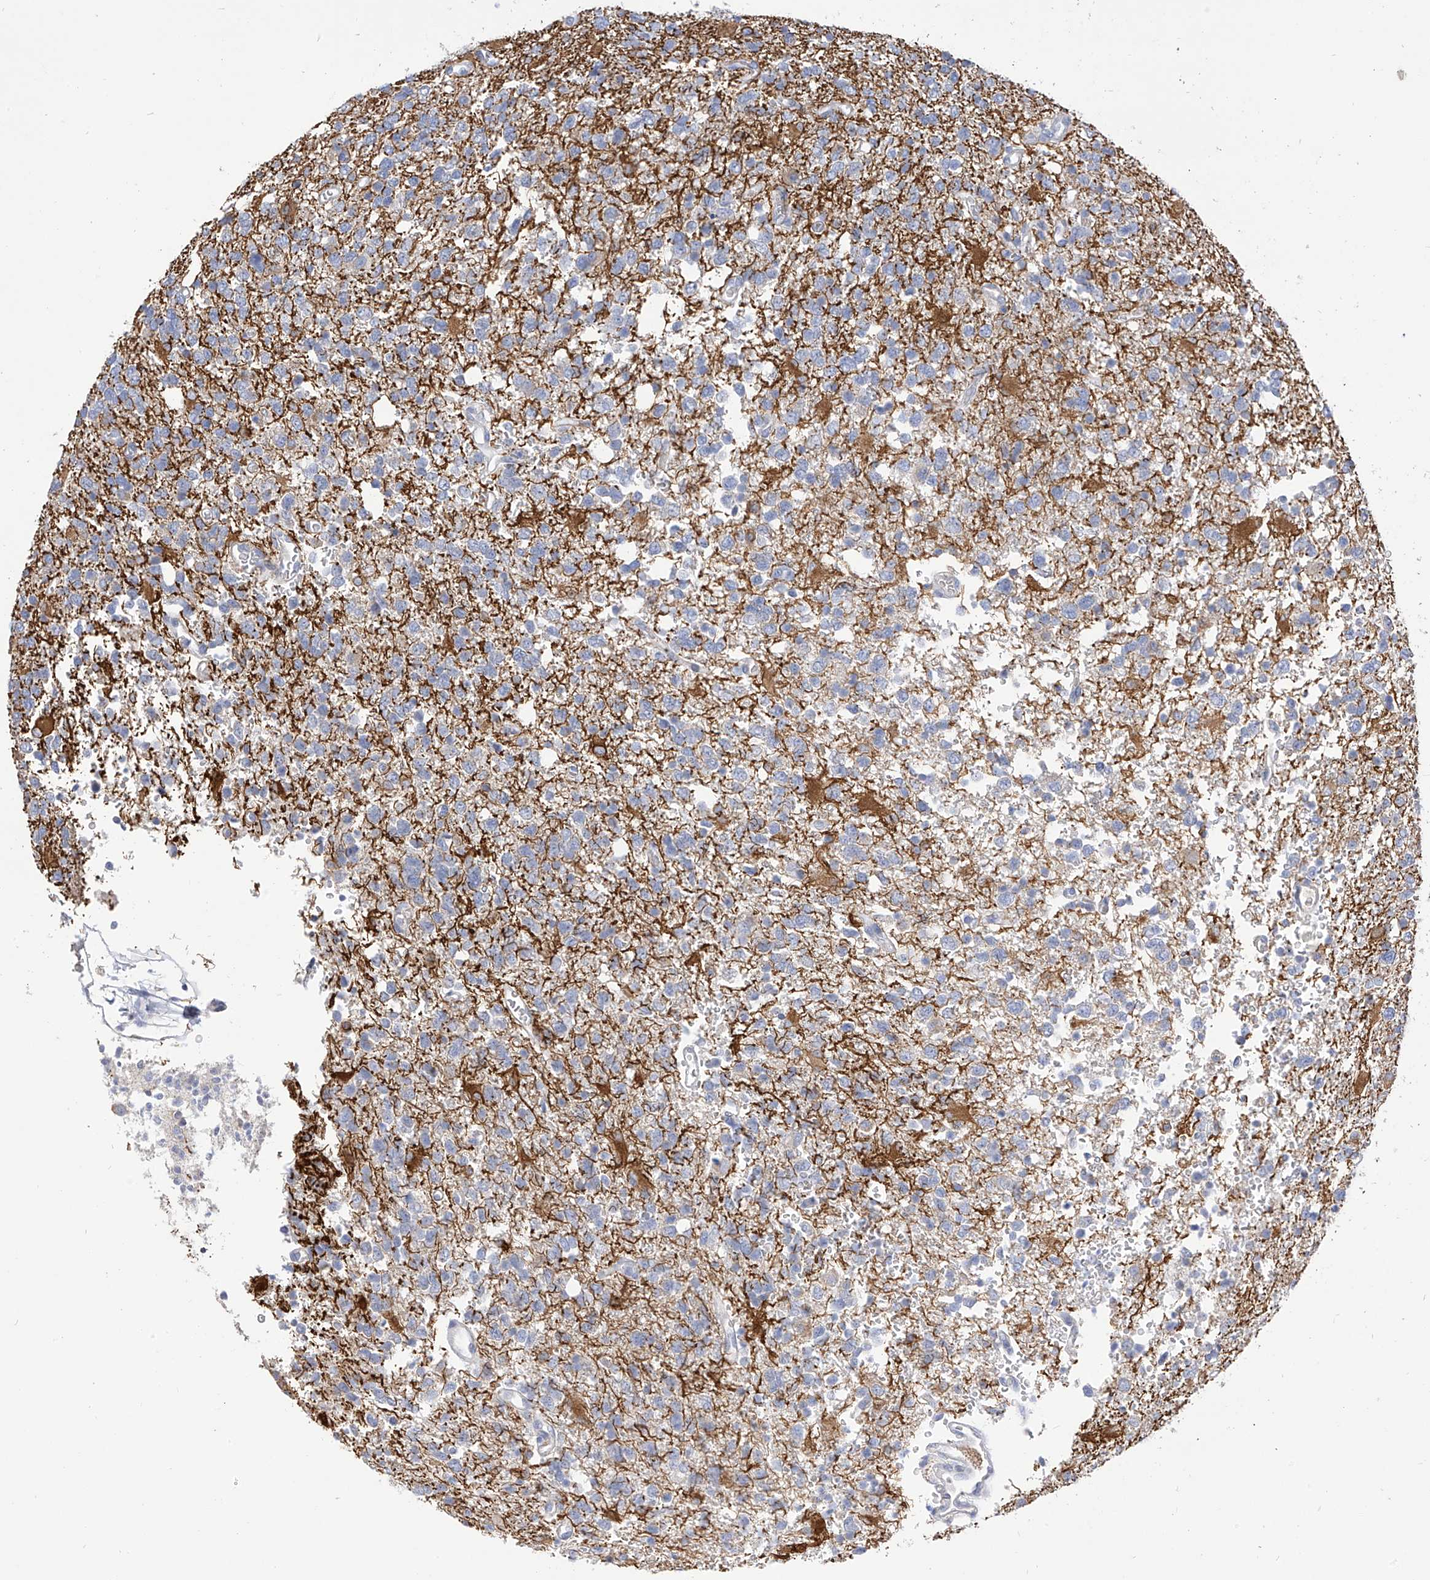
{"staining": {"intensity": "strong", "quantity": "<25%", "location": "cytoplasmic/membranous"}, "tissue": "glioma", "cell_type": "Tumor cells", "image_type": "cancer", "snomed": [{"axis": "morphology", "description": "Glioma, malignant, High grade"}, {"axis": "topography", "description": "Brain"}], "caption": "The photomicrograph displays staining of malignant glioma (high-grade), revealing strong cytoplasmic/membranous protein positivity (brown color) within tumor cells.", "gene": "RASA2", "patient": {"sex": "female", "age": 62}}